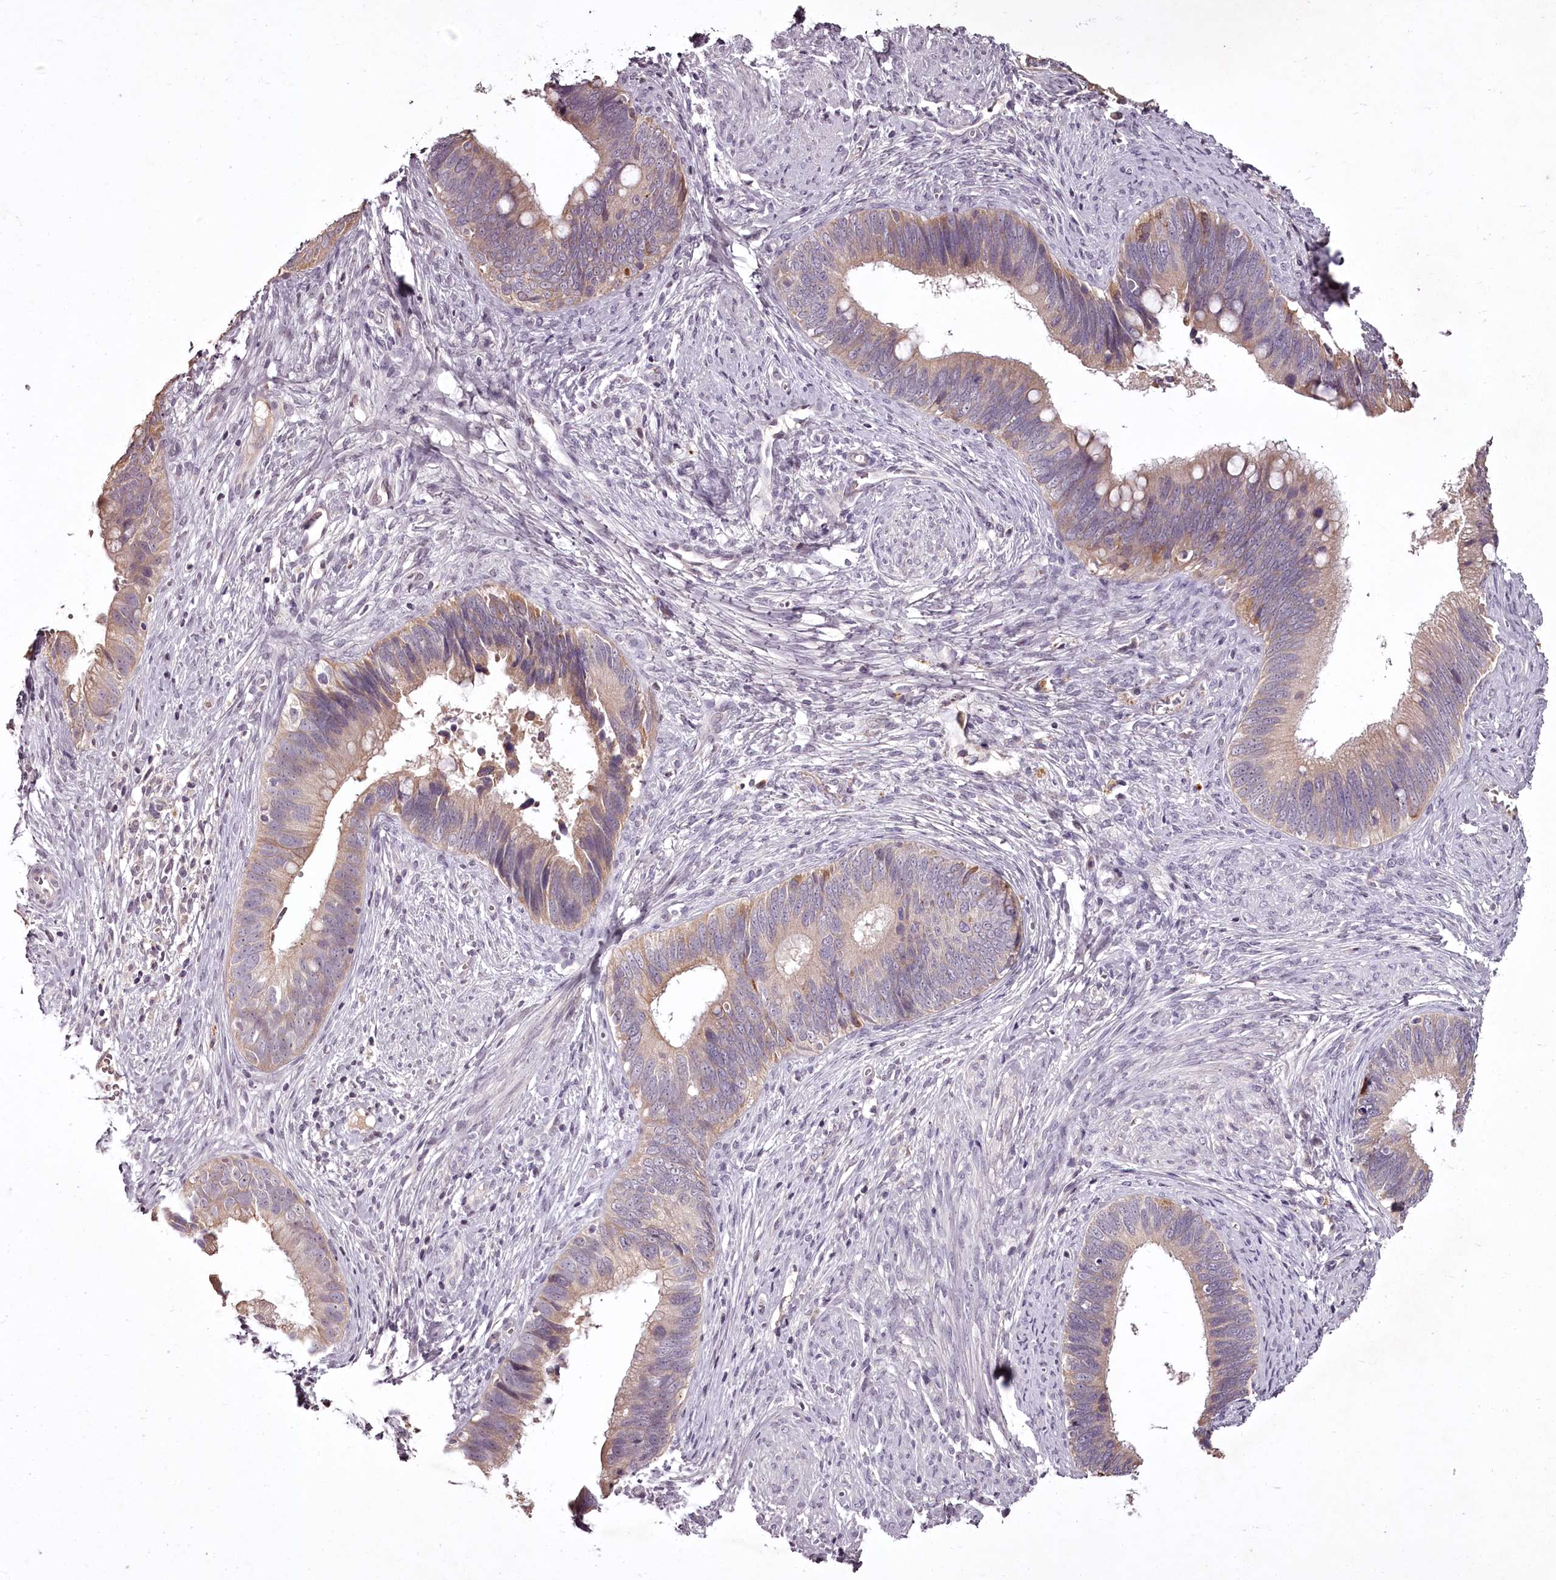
{"staining": {"intensity": "weak", "quantity": "25%-75%", "location": "cytoplasmic/membranous"}, "tissue": "cervical cancer", "cell_type": "Tumor cells", "image_type": "cancer", "snomed": [{"axis": "morphology", "description": "Adenocarcinoma, NOS"}, {"axis": "topography", "description": "Cervix"}], "caption": "A histopathology image showing weak cytoplasmic/membranous expression in approximately 25%-75% of tumor cells in cervical adenocarcinoma, as visualized by brown immunohistochemical staining.", "gene": "RBMXL2", "patient": {"sex": "female", "age": 42}}